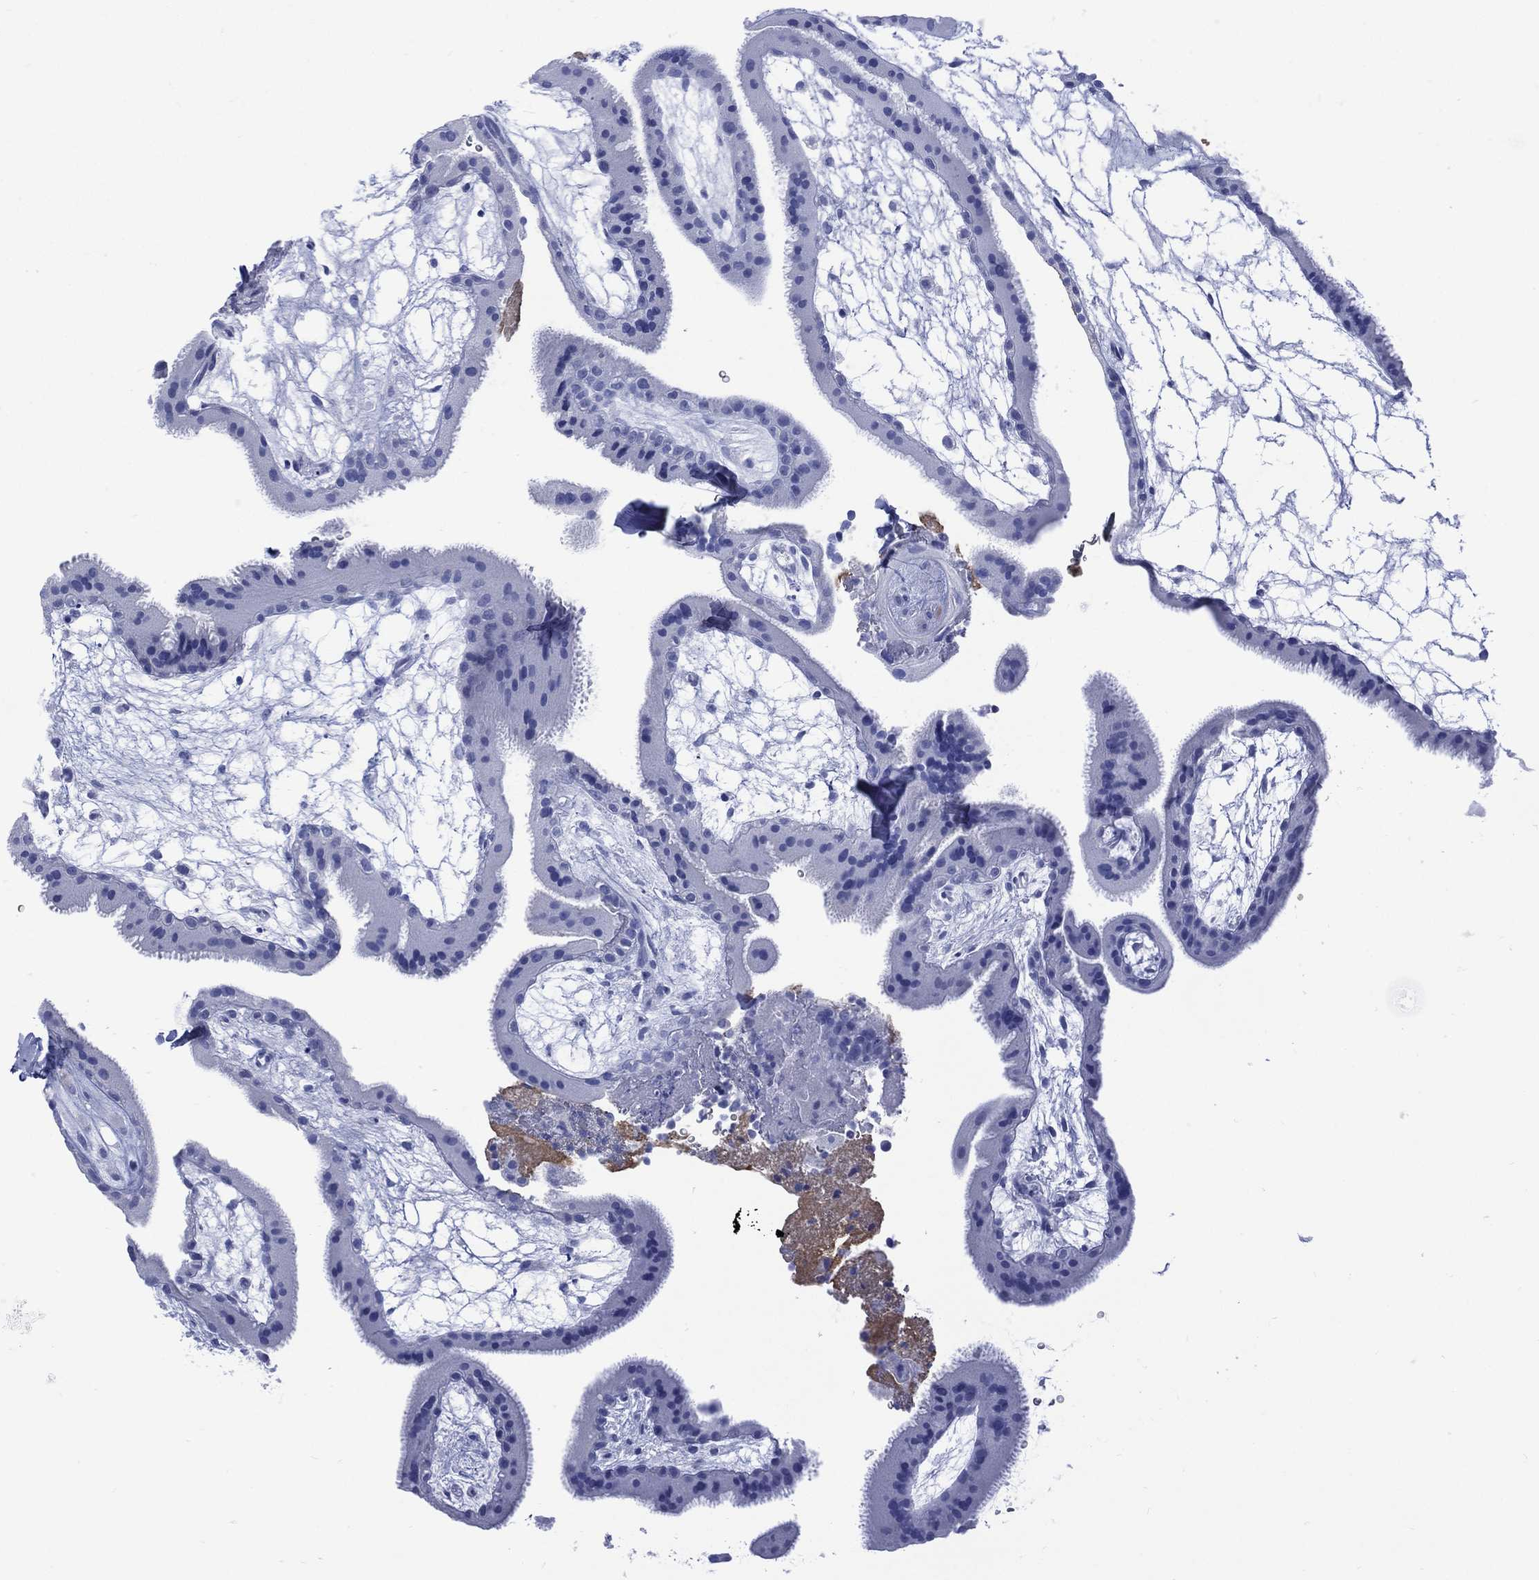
{"staining": {"intensity": "negative", "quantity": "none", "location": "none"}, "tissue": "placenta", "cell_type": "Decidual cells", "image_type": "normal", "snomed": [{"axis": "morphology", "description": "Normal tissue, NOS"}, {"axis": "topography", "description": "Placenta"}], "caption": "Histopathology image shows no protein staining in decidual cells of normal placenta.", "gene": "SHCBP1L", "patient": {"sex": "female", "age": 19}}